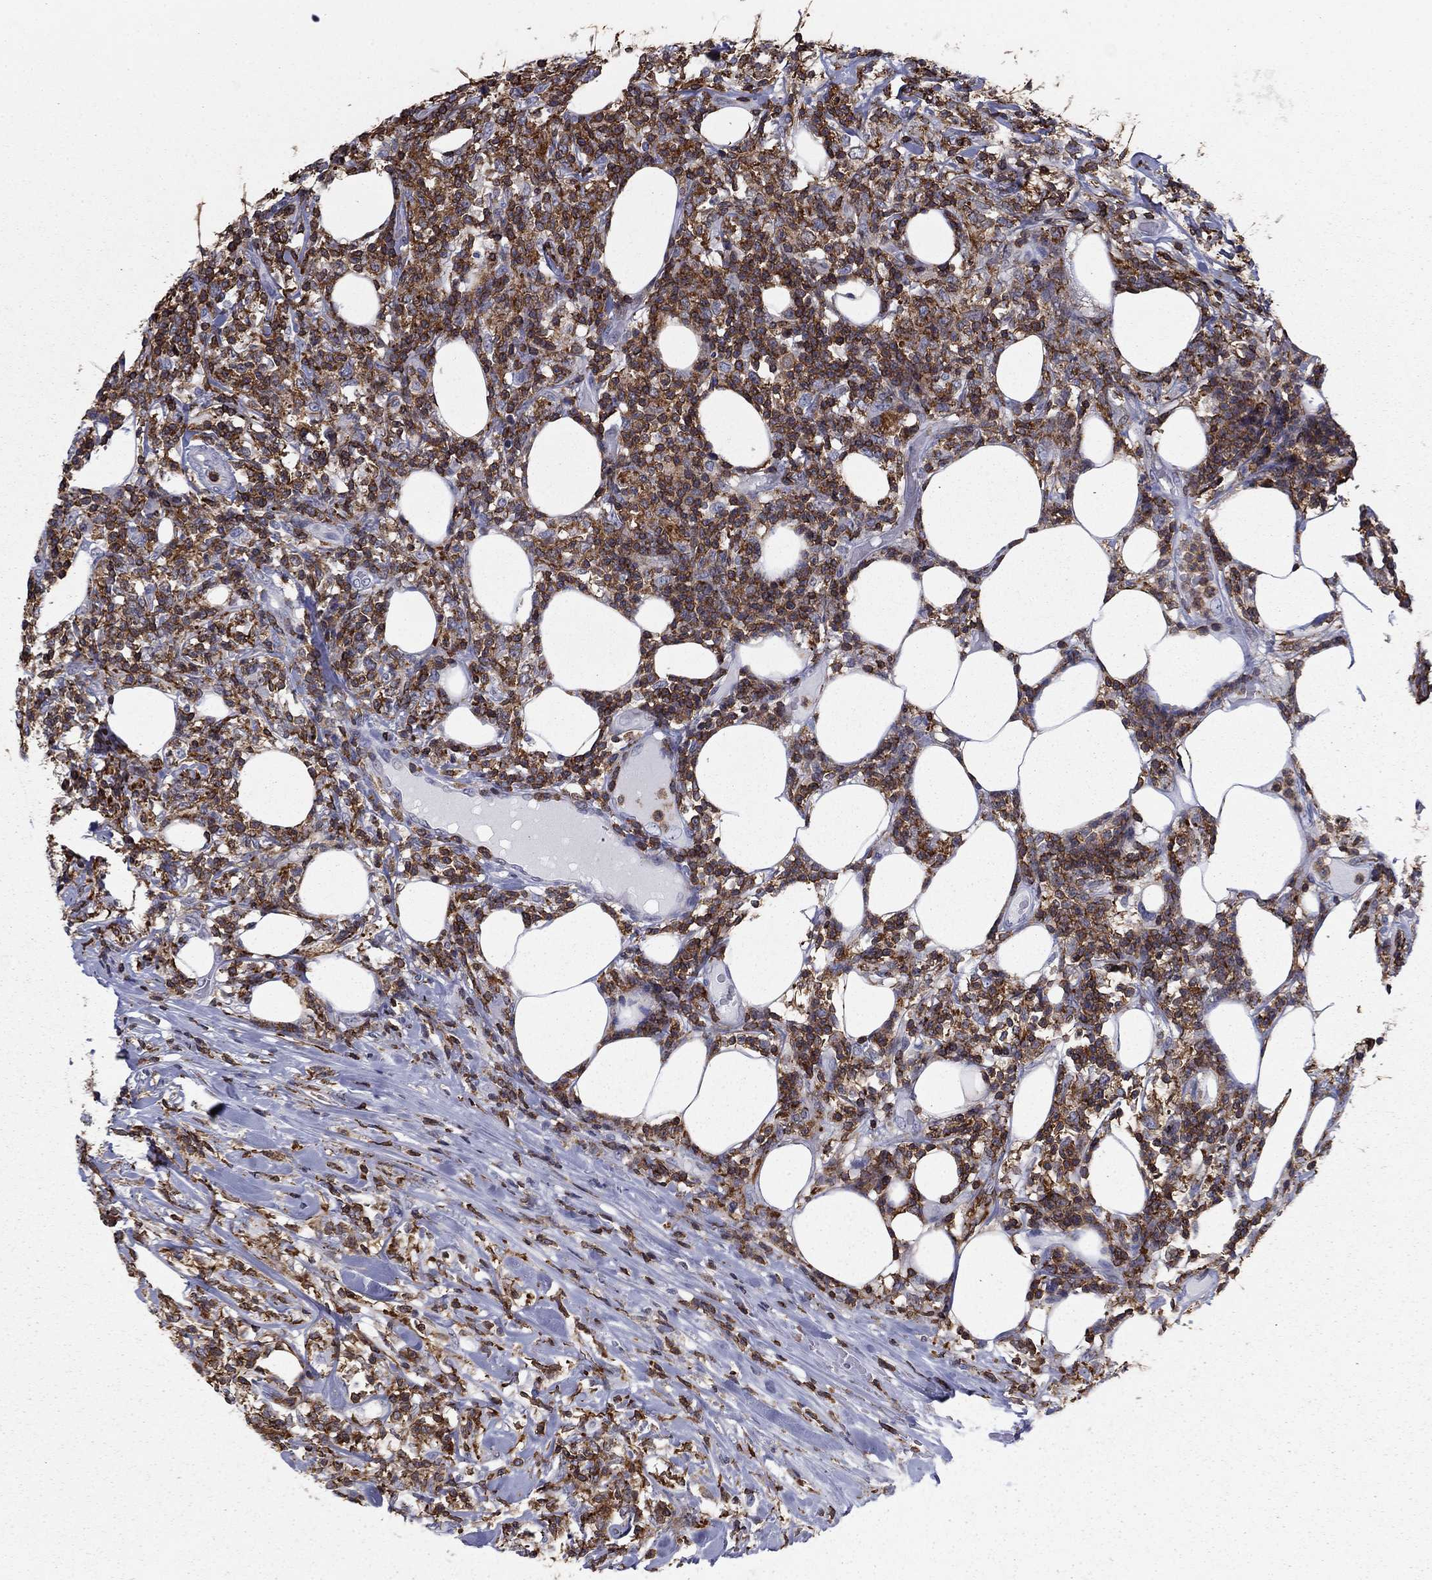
{"staining": {"intensity": "strong", "quantity": "25%-75%", "location": "cytoplasmic/membranous"}, "tissue": "lymphoma", "cell_type": "Tumor cells", "image_type": "cancer", "snomed": [{"axis": "morphology", "description": "Malignant lymphoma, non-Hodgkin's type, High grade"}, {"axis": "topography", "description": "Lymph node"}], "caption": "High-grade malignant lymphoma, non-Hodgkin's type was stained to show a protein in brown. There is high levels of strong cytoplasmic/membranous positivity in approximately 25%-75% of tumor cells.", "gene": "ARHGAP27", "patient": {"sex": "female", "age": 84}}